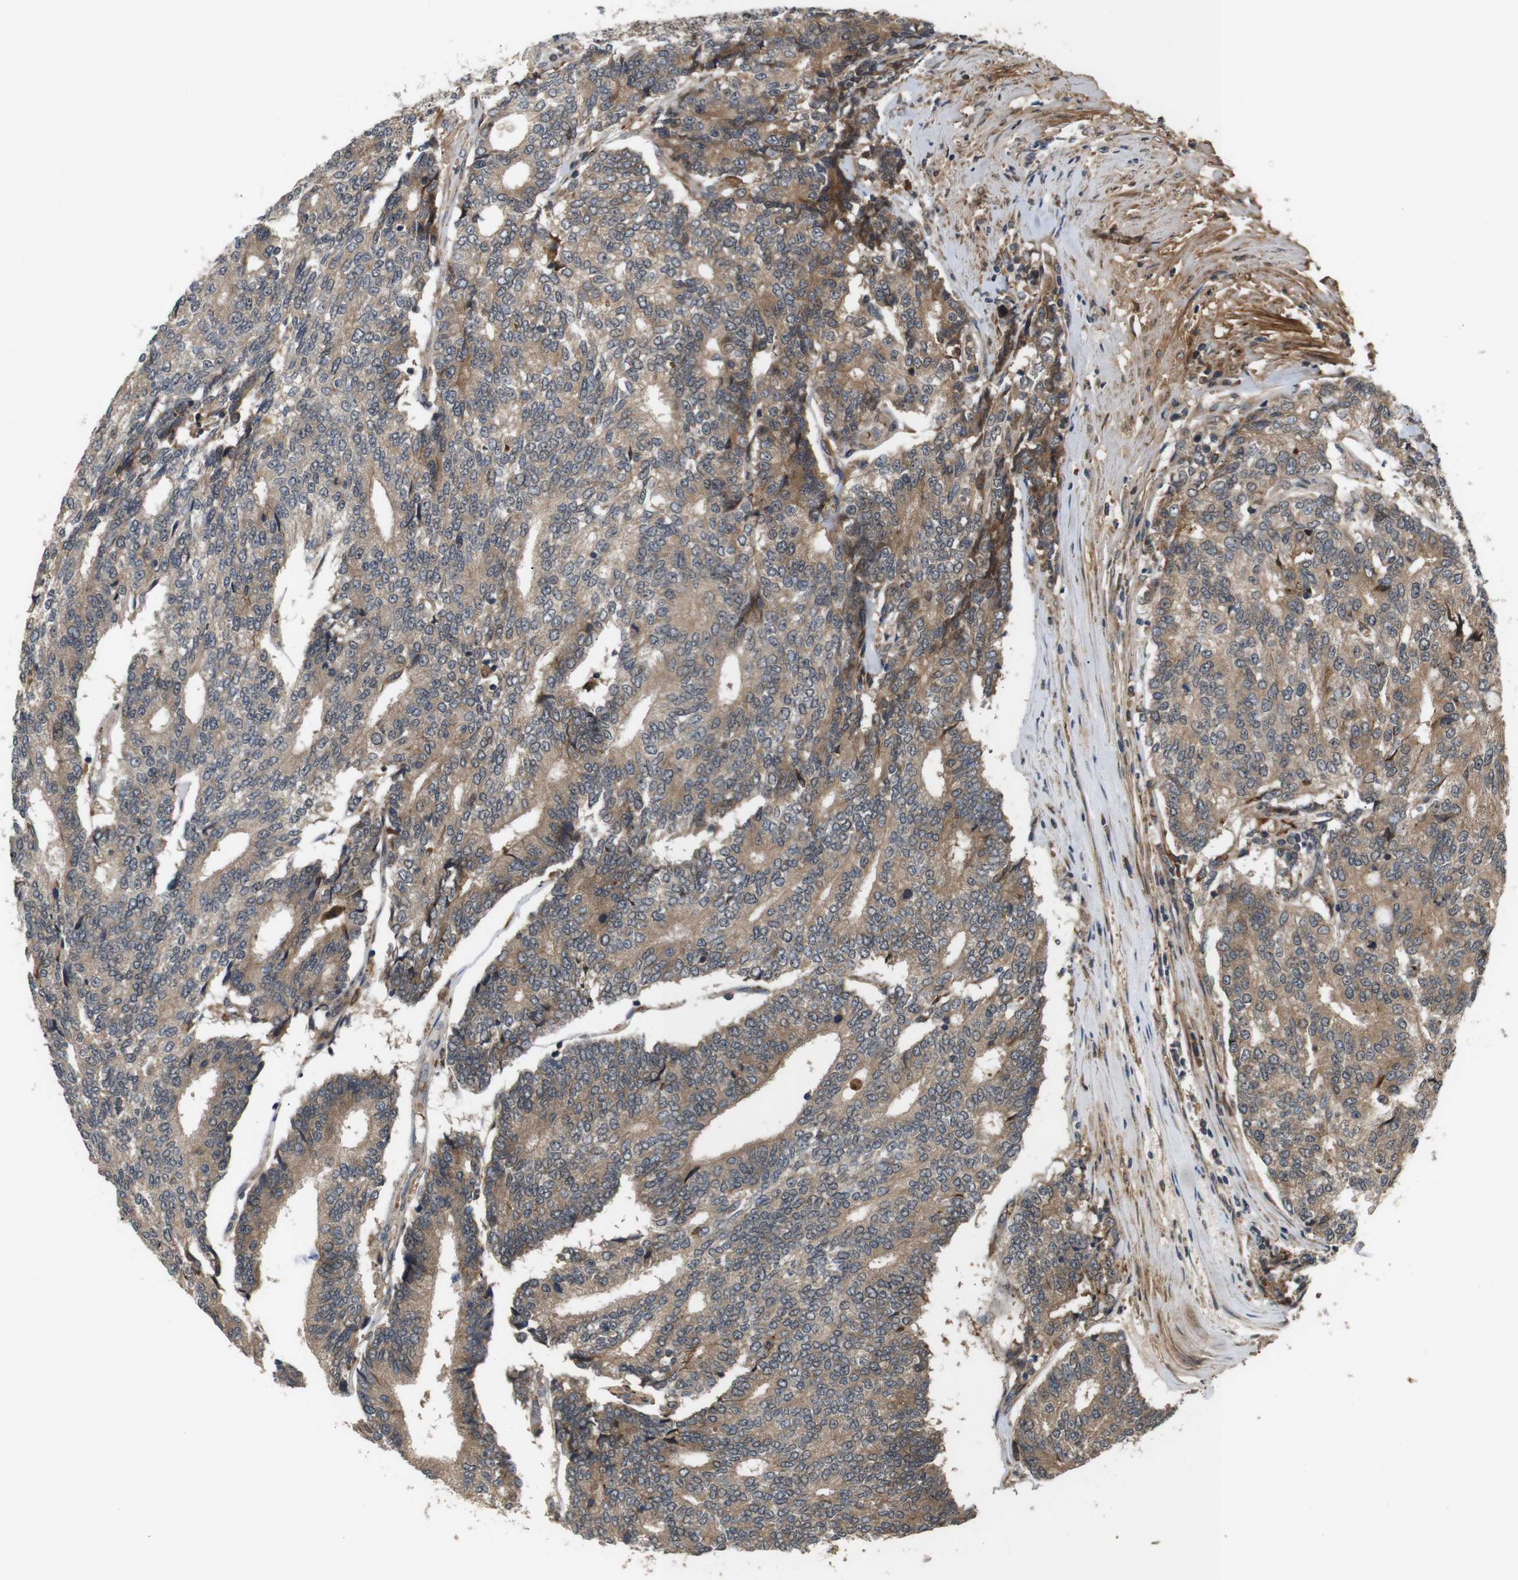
{"staining": {"intensity": "moderate", "quantity": ">75%", "location": "cytoplasmic/membranous"}, "tissue": "prostate cancer", "cell_type": "Tumor cells", "image_type": "cancer", "snomed": [{"axis": "morphology", "description": "Normal tissue, NOS"}, {"axis": "morphology", "description": "Adenocarcinoma, High grade"}, {"axis": "topography", "description": "Prostate"}, {"axis": "topography", "description": "Seminal veicle"}], "caption": "Prostate cancer stained with a protein marker shows moderate staining in tumor cells.", "gene": "EPHB2", "patient": {"sex": "male", "age": 55}}